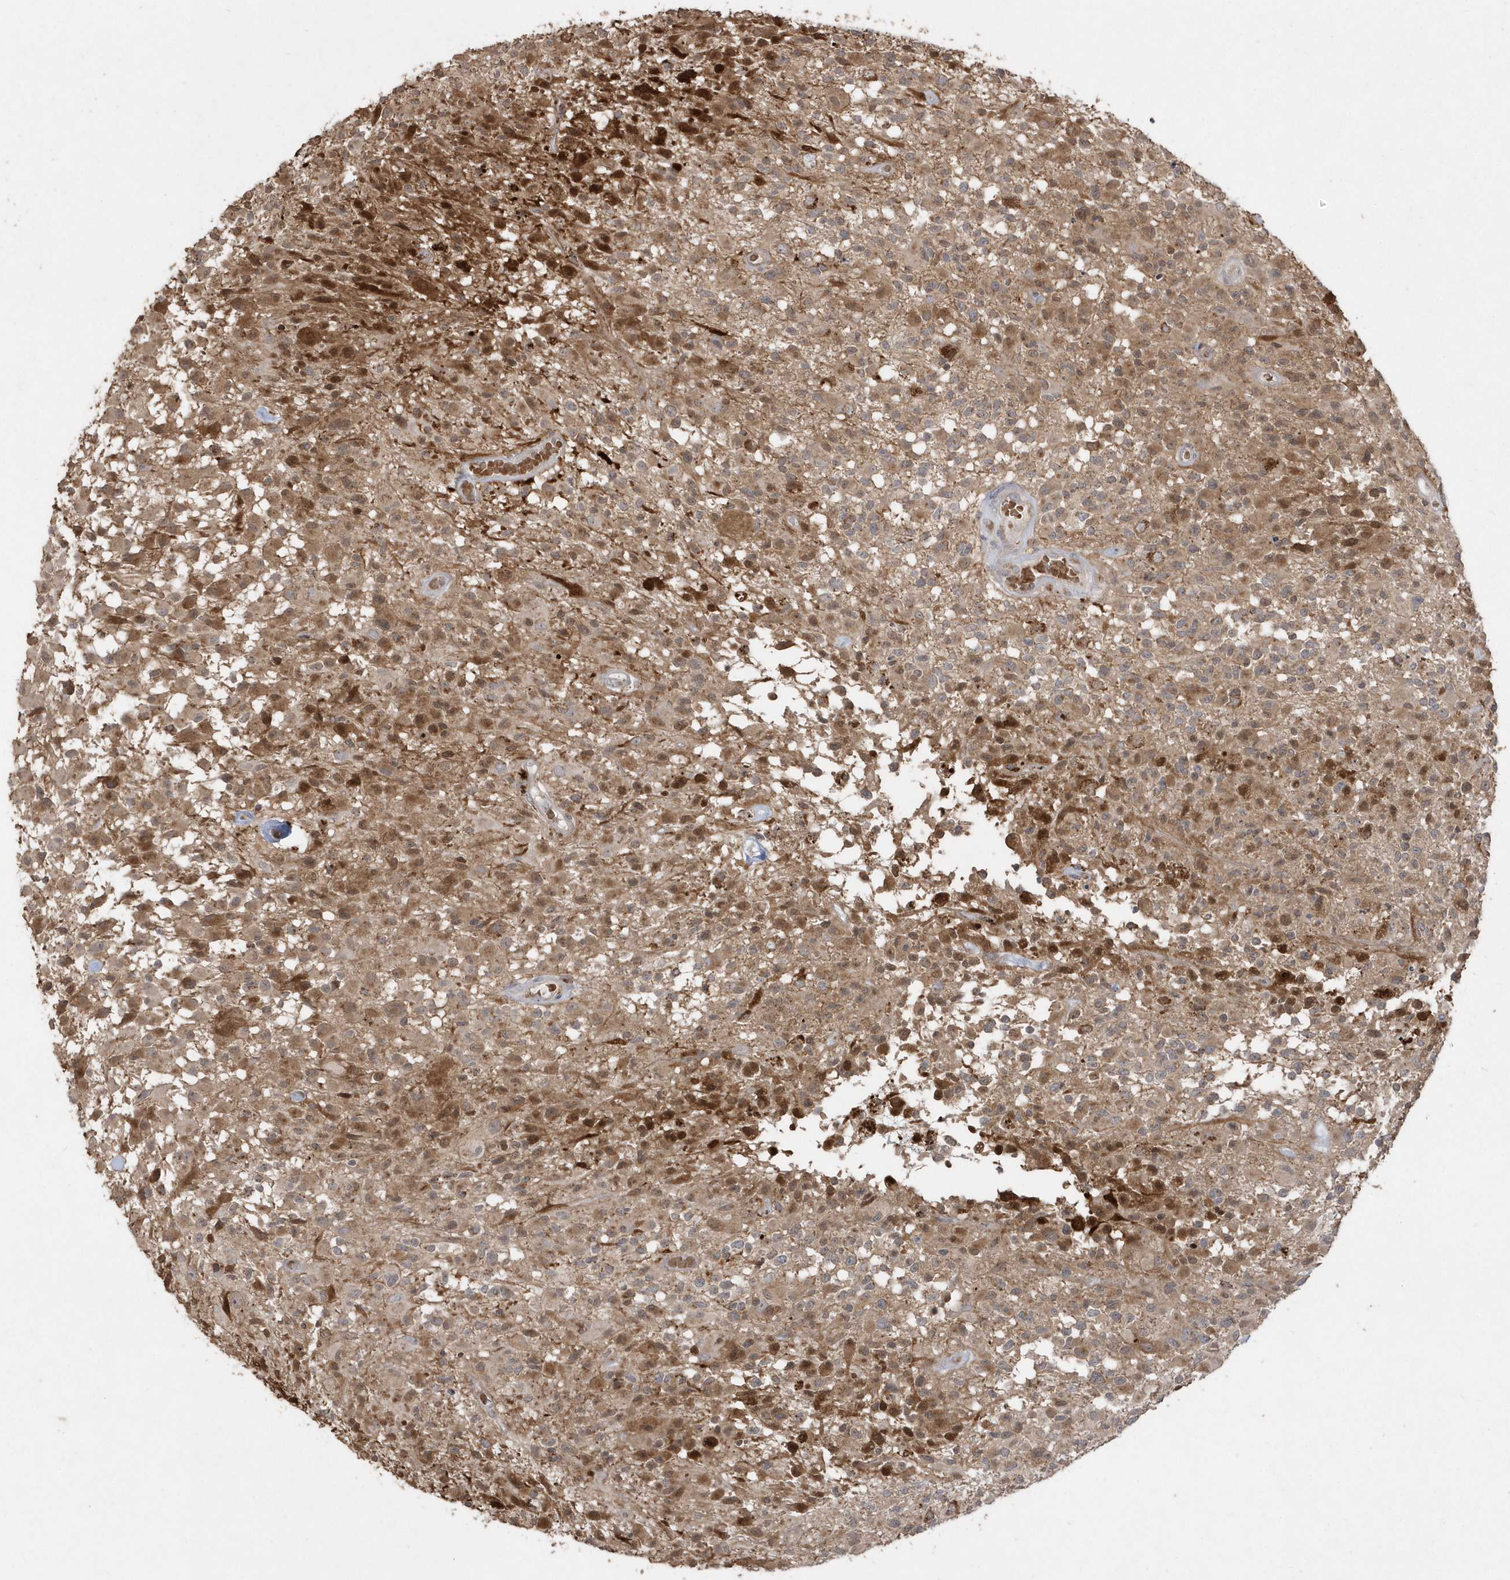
{"staining": {"intensity": "moderate", "quantity": "25%-75%", "location": "cytoplasmic/membranous"}, "tissue": "glioma", "cell_type": "Tumor cells", "image_type": "cancer", "snomed": [{"axis": "morphology", "description": "Glioma, malignant, High grade"}, {"axis": "morphology", "description": "Glioblastoma, NOS"}, {"axis": "topography", "description": "Brain"}], "caption": "Immunohistochemical staining of glioma exhibits medium levels of moderate cytoplasmic/membranous positivity in about 25%-75% of tumor cells.", "gene": "GEMIN6", "patient": {"sex": "male", "age": 60}}